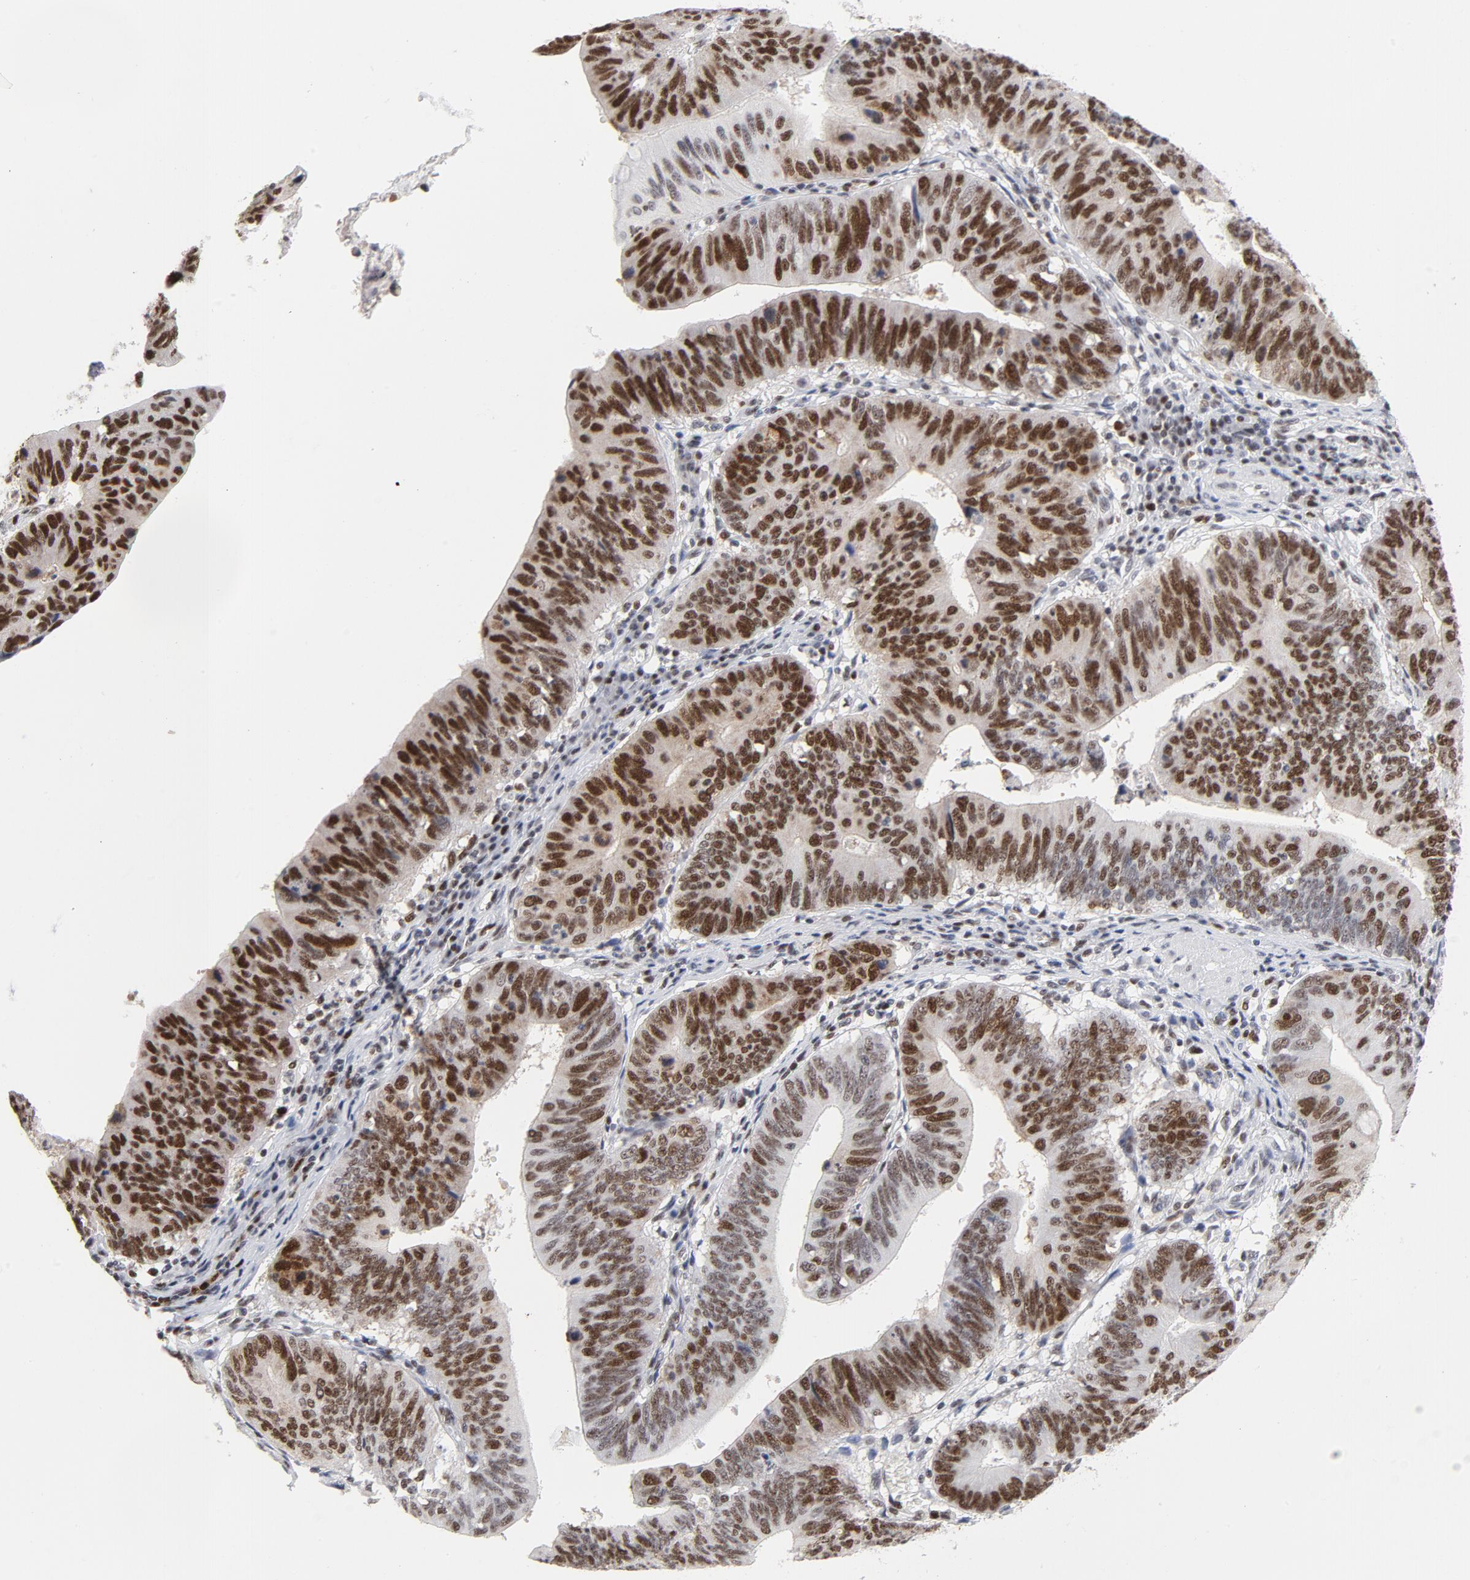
{"staining": {"intensity": "strong", "quantity": ">75%", "location": "nuclear"}, "tissue": "stomach cancer", "cell_type": "Tumor cells", "image_type": "cancer", "snomed": [{"axis": "morphology", "description": "Adenocarcinoma, NOS"}, {"axis": "topography", "description": "Stomach"}], "caption": "Immunohistochemical staining of stomach cancer shows high levels of strong nuclear protein positivity in about >75% of tumor cells. (Stains: DAB (3,3'-diaminobenzidine) in brown, nuclei in blue, Microscopy: brightfield microscopy at high magnification).", "gene": "RFC4", "patient": {"sex": "male", "age": 59}}